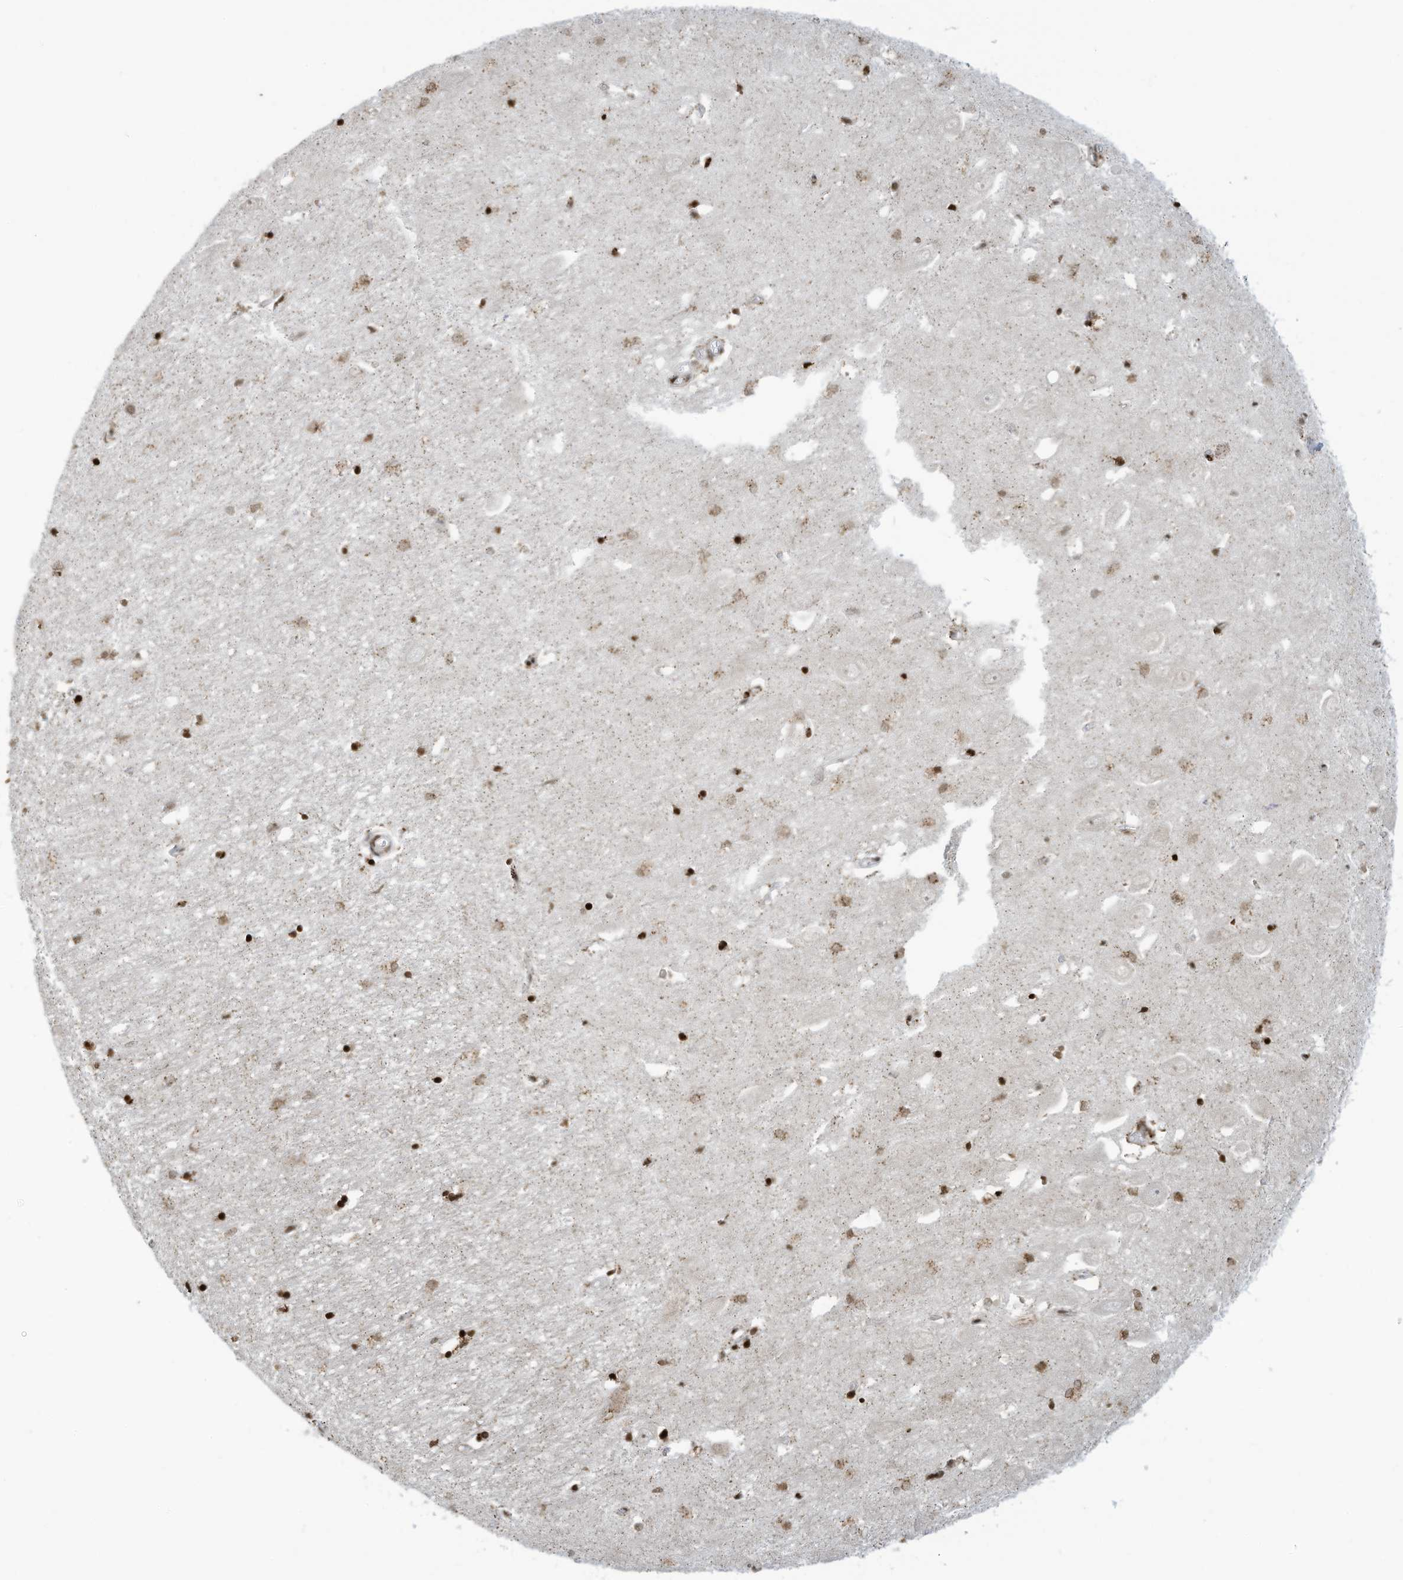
{"staining": {"intensity": "strong", "quantity": ">75%", "location": "nuclear"}, "tissue": "hippocampus", "cell_type": "Glial cells", "image_type": "normal", "snomed": [{"axis": "morphology", "description": "Normal tissue, NOS"}, {"axis": "topography", "description": "Hippocampus"}], "caption": "There is high levels of strong nuclear positivity in glial cells of unremarkable hippocampus, as demonstrated by immunohistochemical staining (brown color).", "gene": "ADI1", "patient": {"sex": "female", "age": 64}}